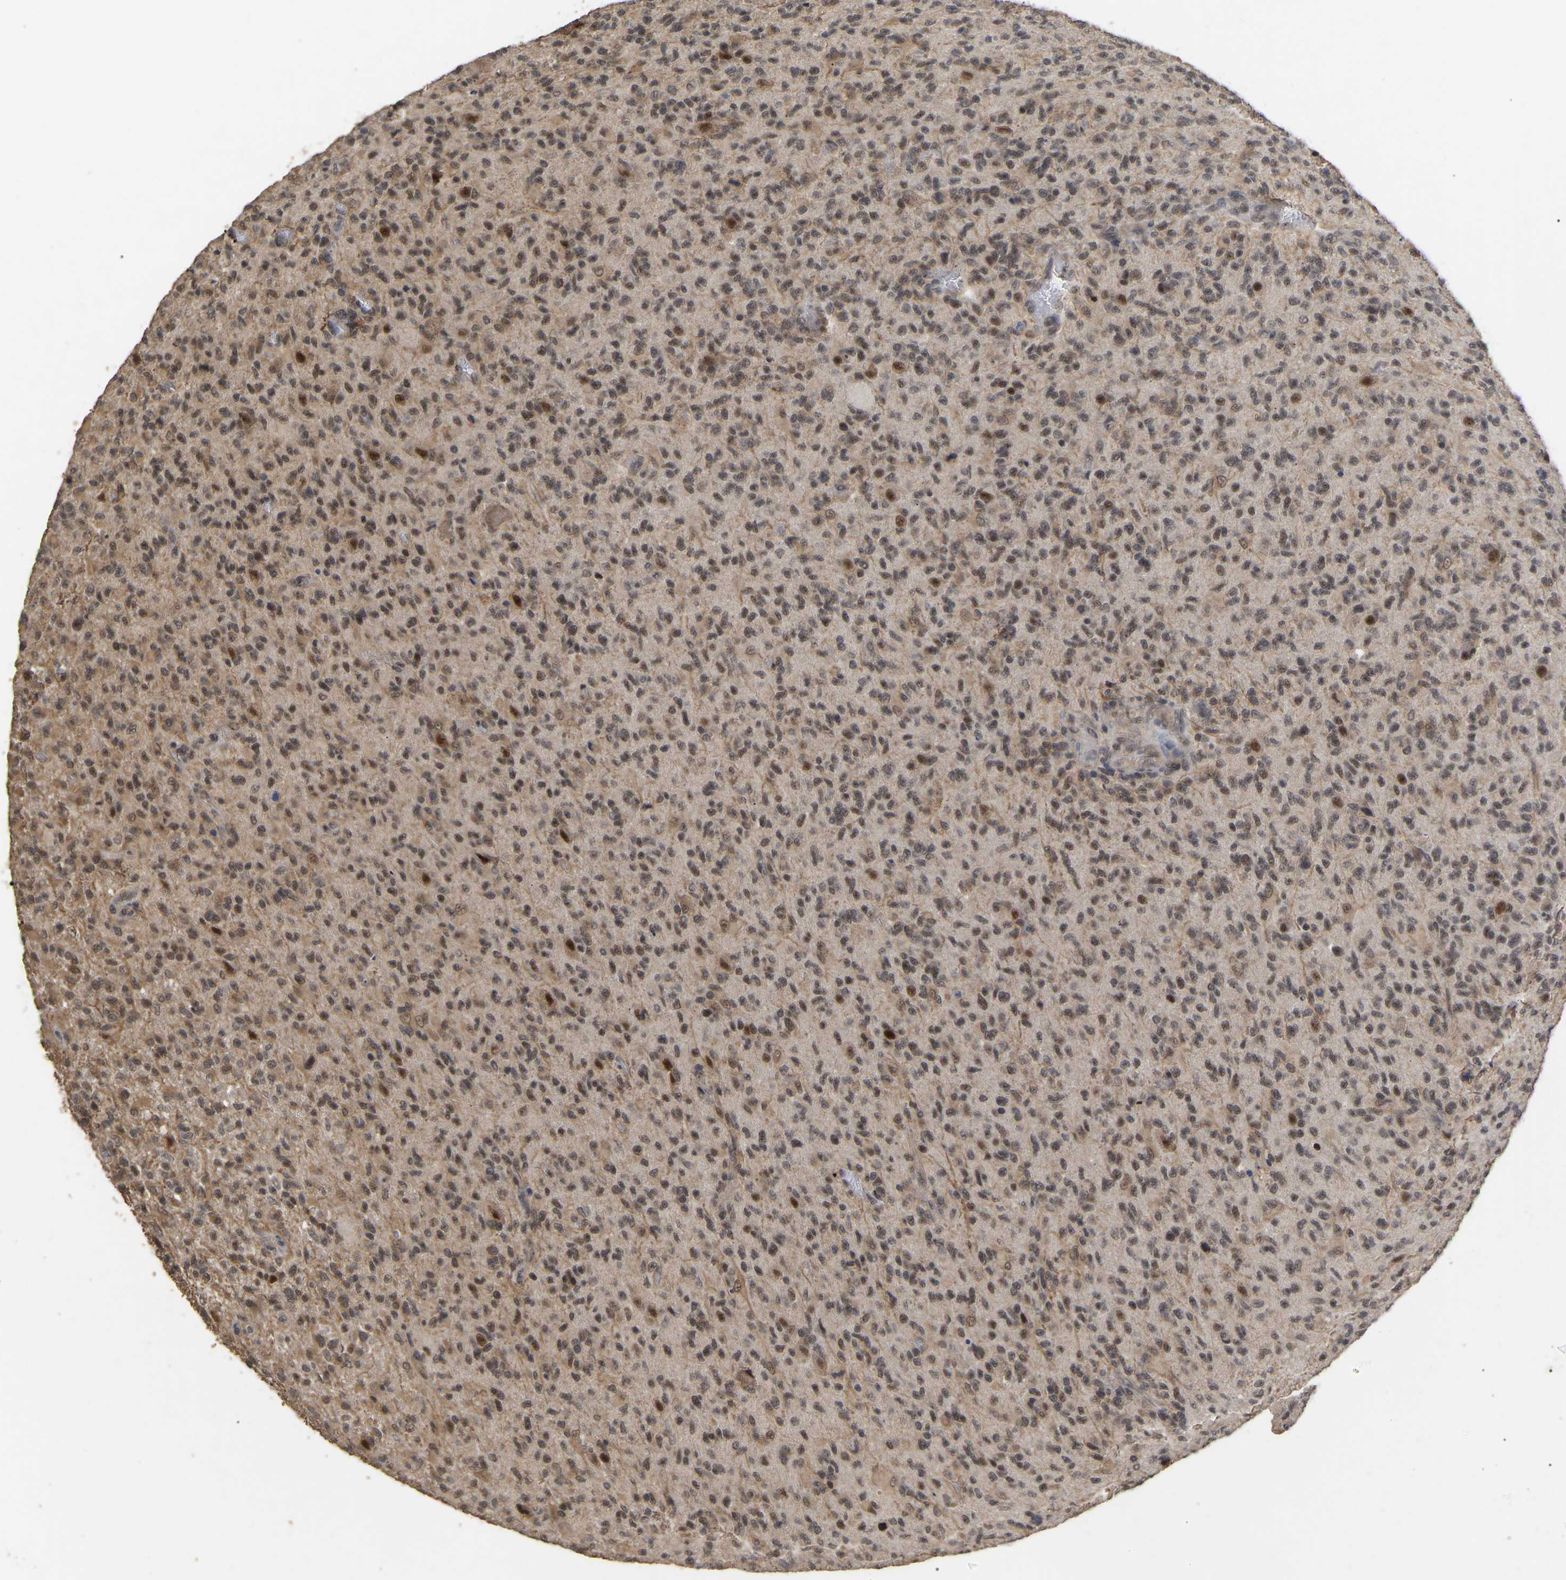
{"staining": {"intensity": "moderate", "quantity": ">75%", "location": "cytoplasmic/membranous,nuclear"}, "tissue": "glioma", "cell_type": "Tumor cells", "image_type": "cancer", "snomed": [{"axis": "morphology", "description": "Glioma, malignant, High grade"}, {"axis": "topography", "description": "Brain"}], "caption": "This photomicrograph shows immunohistochemistry (IHC) staining of glioma, with medium moderate cytoplasmic/membranous and nuclear expression in about >75% of tumor cells.", "gene": "JAZF1", "patient": {"sex": "male", "age": 71}}